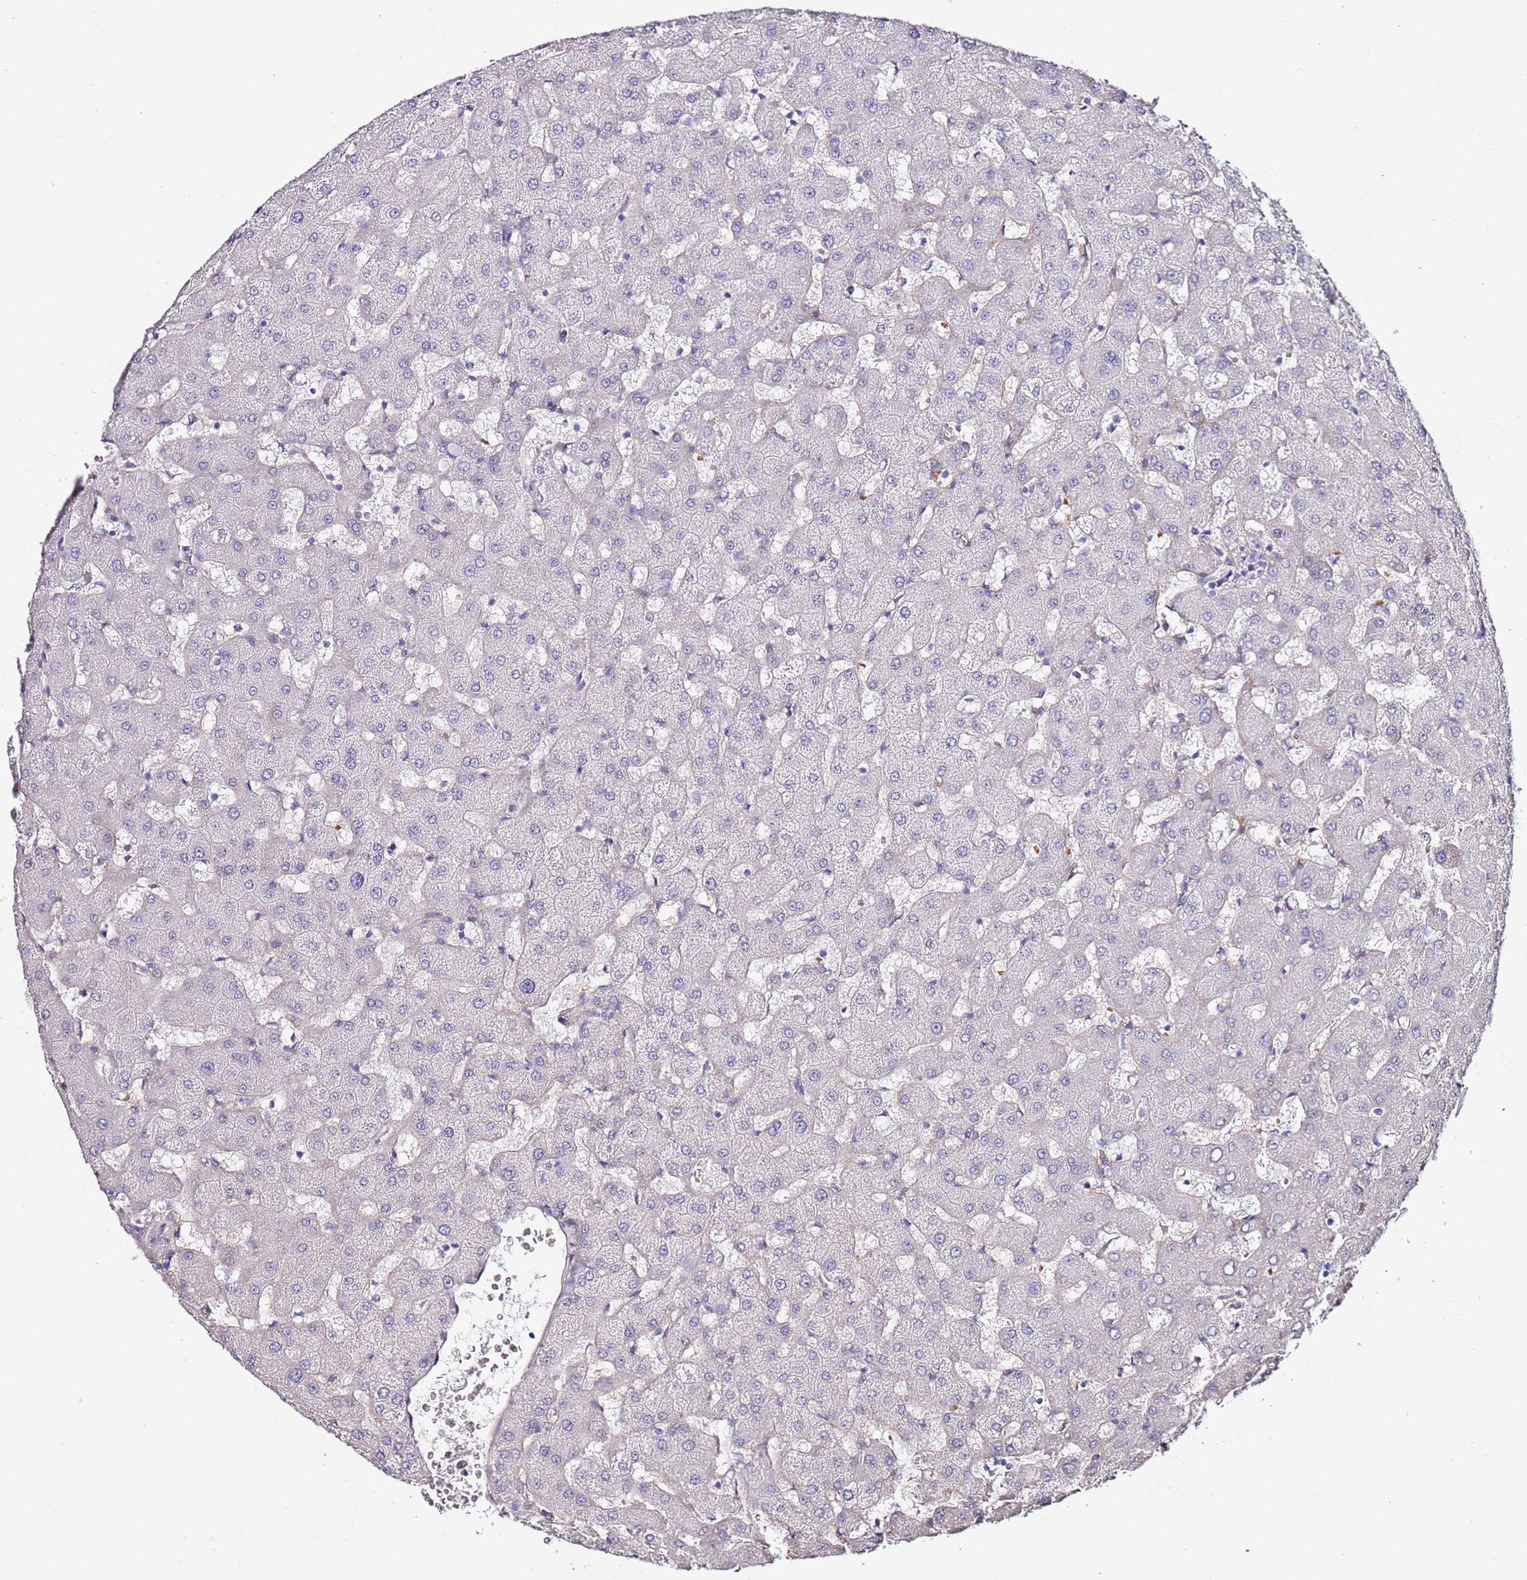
{"staining": {"intensity": "negative", "quantity": "none", "location": "none"}, "tissue": "liver", "cell_type": "Cholangiocytes", "image_type": "normal", "snomed": [{"axis": "morphology", "description": "Normal tissue, NOS"}, {"axis": "topography", "description": "Liver"}], "caption": "The immunohistochemistry image has no significant expression in cholangiocytes of liver.", "gene": "C3orf80", "patient": {"sex": "female", "age": 63}}